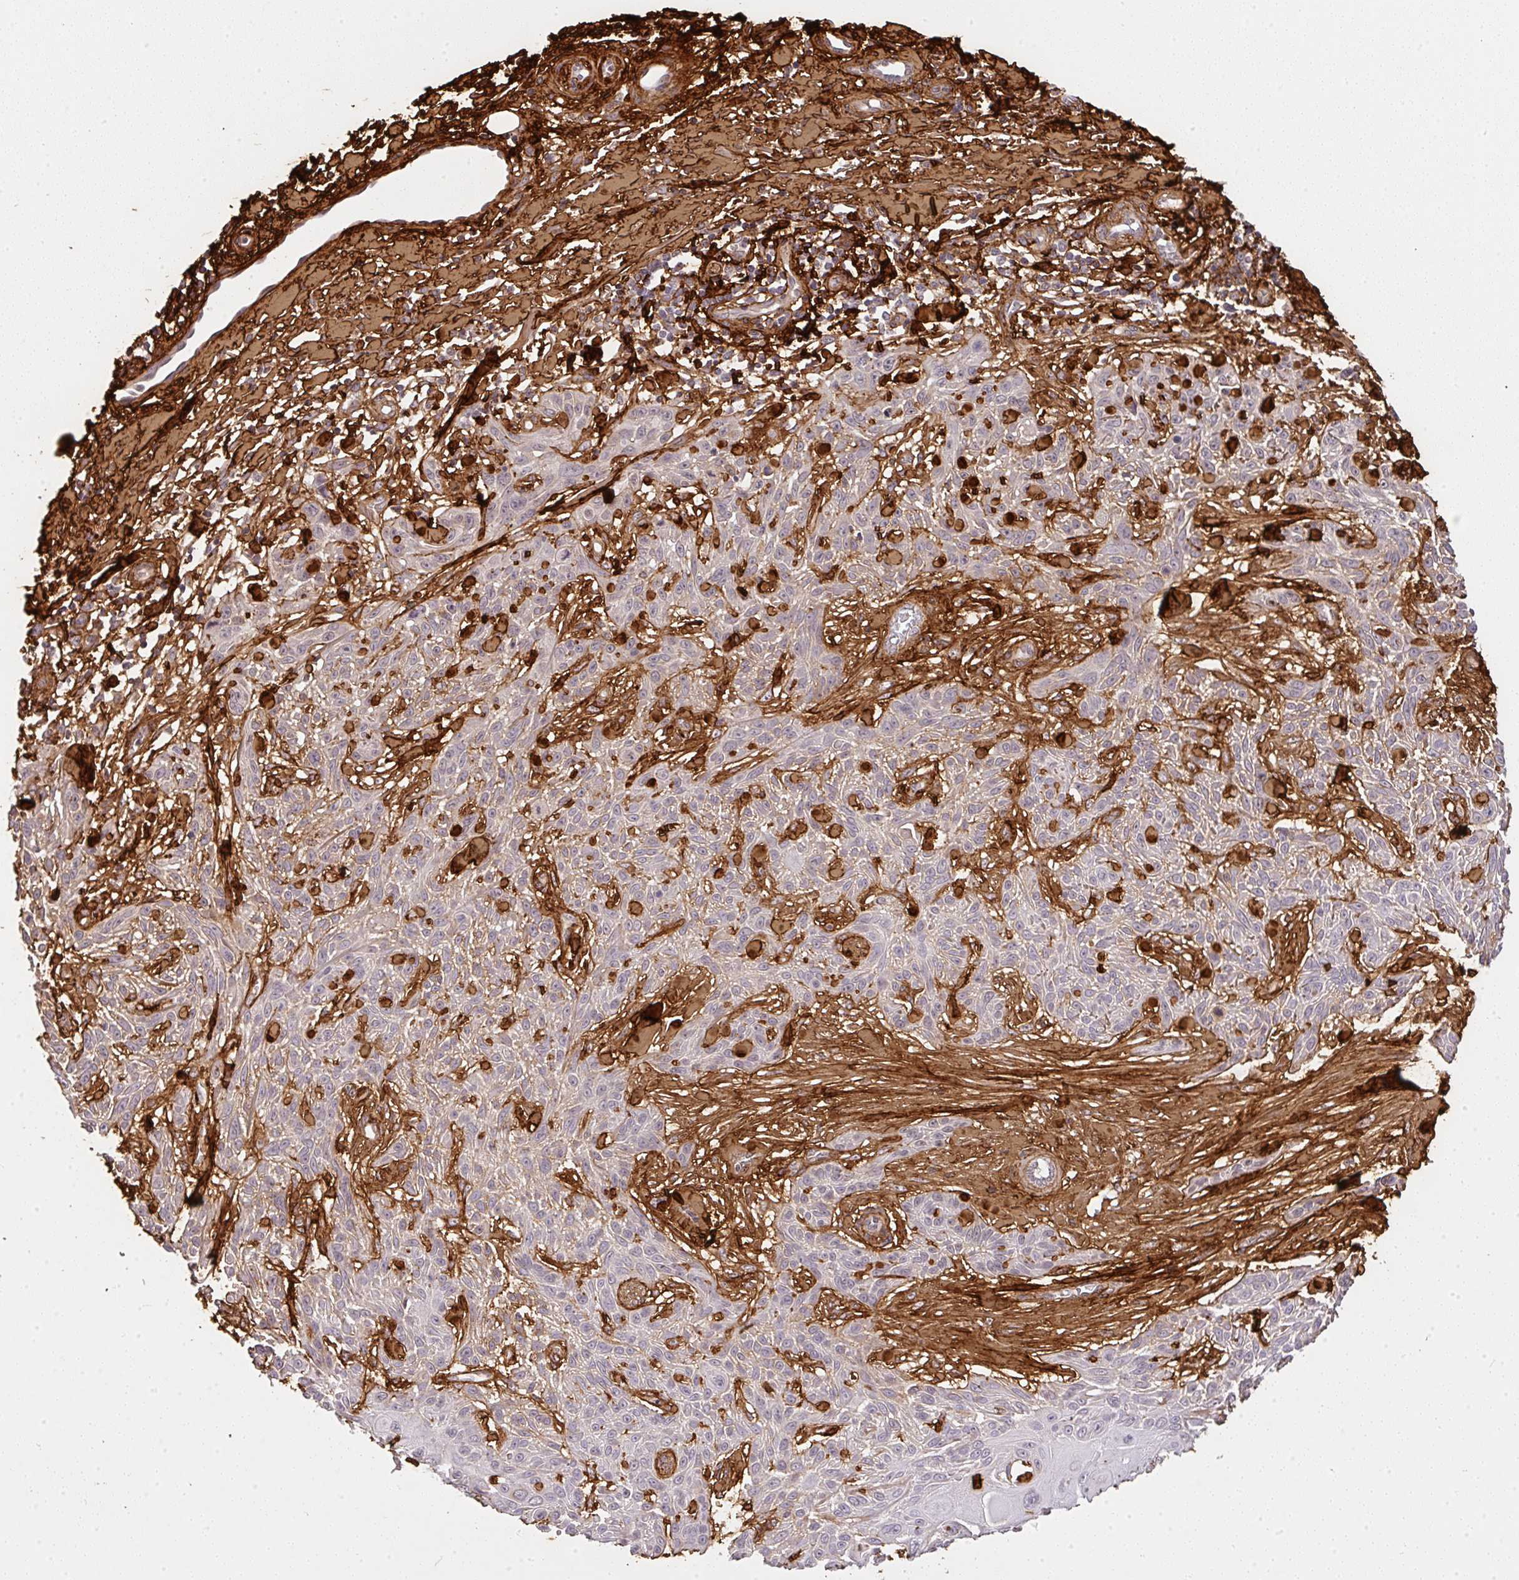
{"staining": {"intensity": "negative", "quantity": "none", "location": "none"}, "tissue": "skin cancer", "cell_type": "Tumor cells", "image_type": "cancer", "snomed": [{"axis": "morphology", "description": "Squamous cell carcinoma, NOS"}, {"axis": "topography", "description": "Skin"}], "caption": "This is an immunohistochemistry (IHC) micrograph of human squamous cell carcinoma (skin). There is no positivity in tumor cells.", "gene": "COL3A1", "patient": {"sex": "male", "age": 86}}